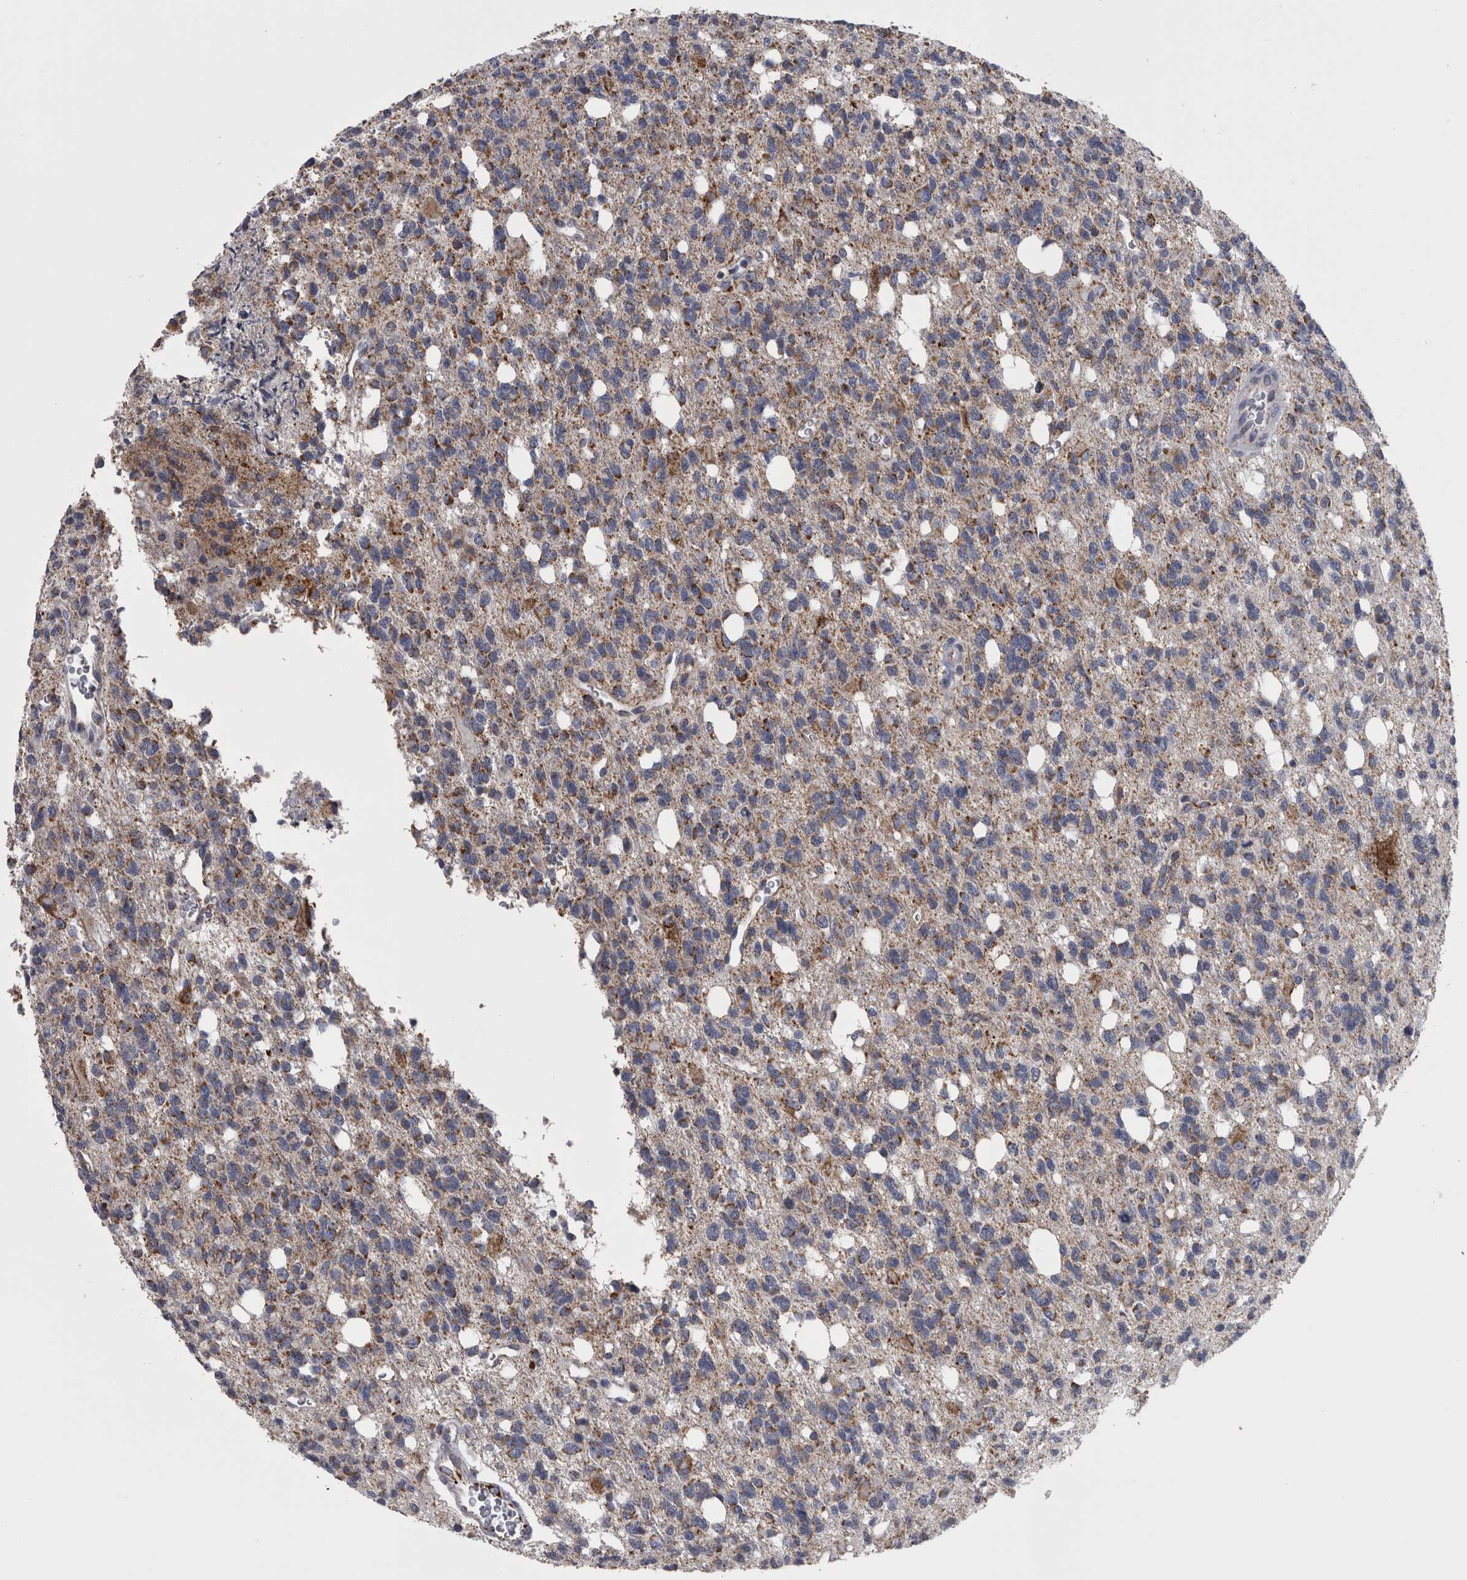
{"staining": {"intensity": "moderate", "quantity": "25%-75%", "location": "cytoplasmic/membranous"}, "tissue": "glioma", "cell_type": "Tumor cells", "image_type": "cancer", "snomed": [{"axis": "morphology", "description": "Glioma, malignant, High grade"}, {"axis": "topography", "description": "Brain"}], "caption": "Protein staining of glioma tissue demonstrates moderate cytoplasmic/membranous expression in about 25%-75% of tumor cells.", "gene": "DBT", "patient": {"sex": "female", "age": 62}}